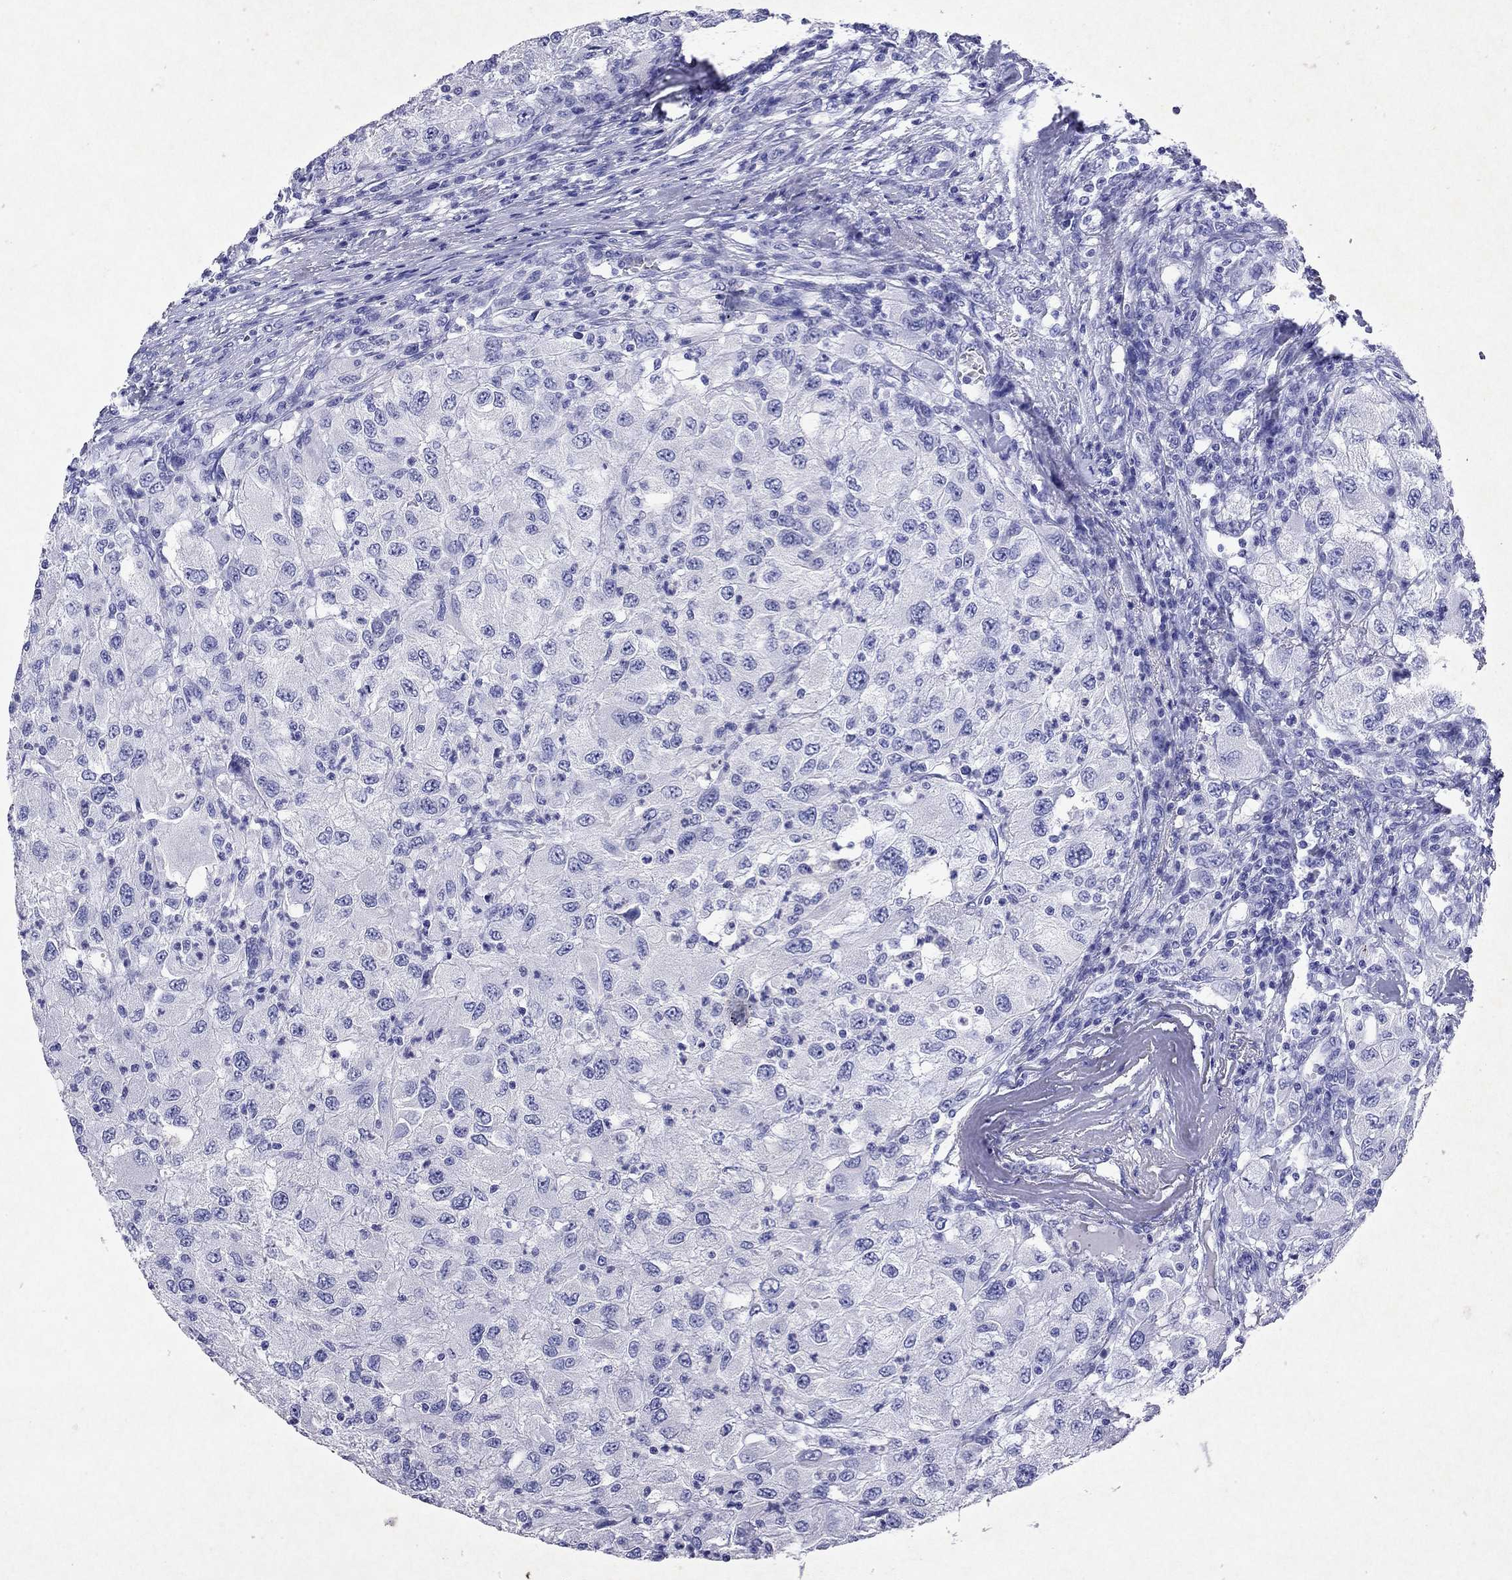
{"staining": {"intensity": "negative", "quantity": "none", "location": "none"}, "tissue": "renal cancer", "cell_type": "Tumor cells", "image_type": "cancer", "snomed": [{"axis": "morphology", "description": "Adenocarcinoma, NOS"}, {"axis": "topography", "description": "Kidney"}], "caption": "A photomicrograph of human adenocarcinoma (renal) is negative for staining in tumor cells.", "gene": "ARMC12", "patient": {"sex": "female", "age": 67}}